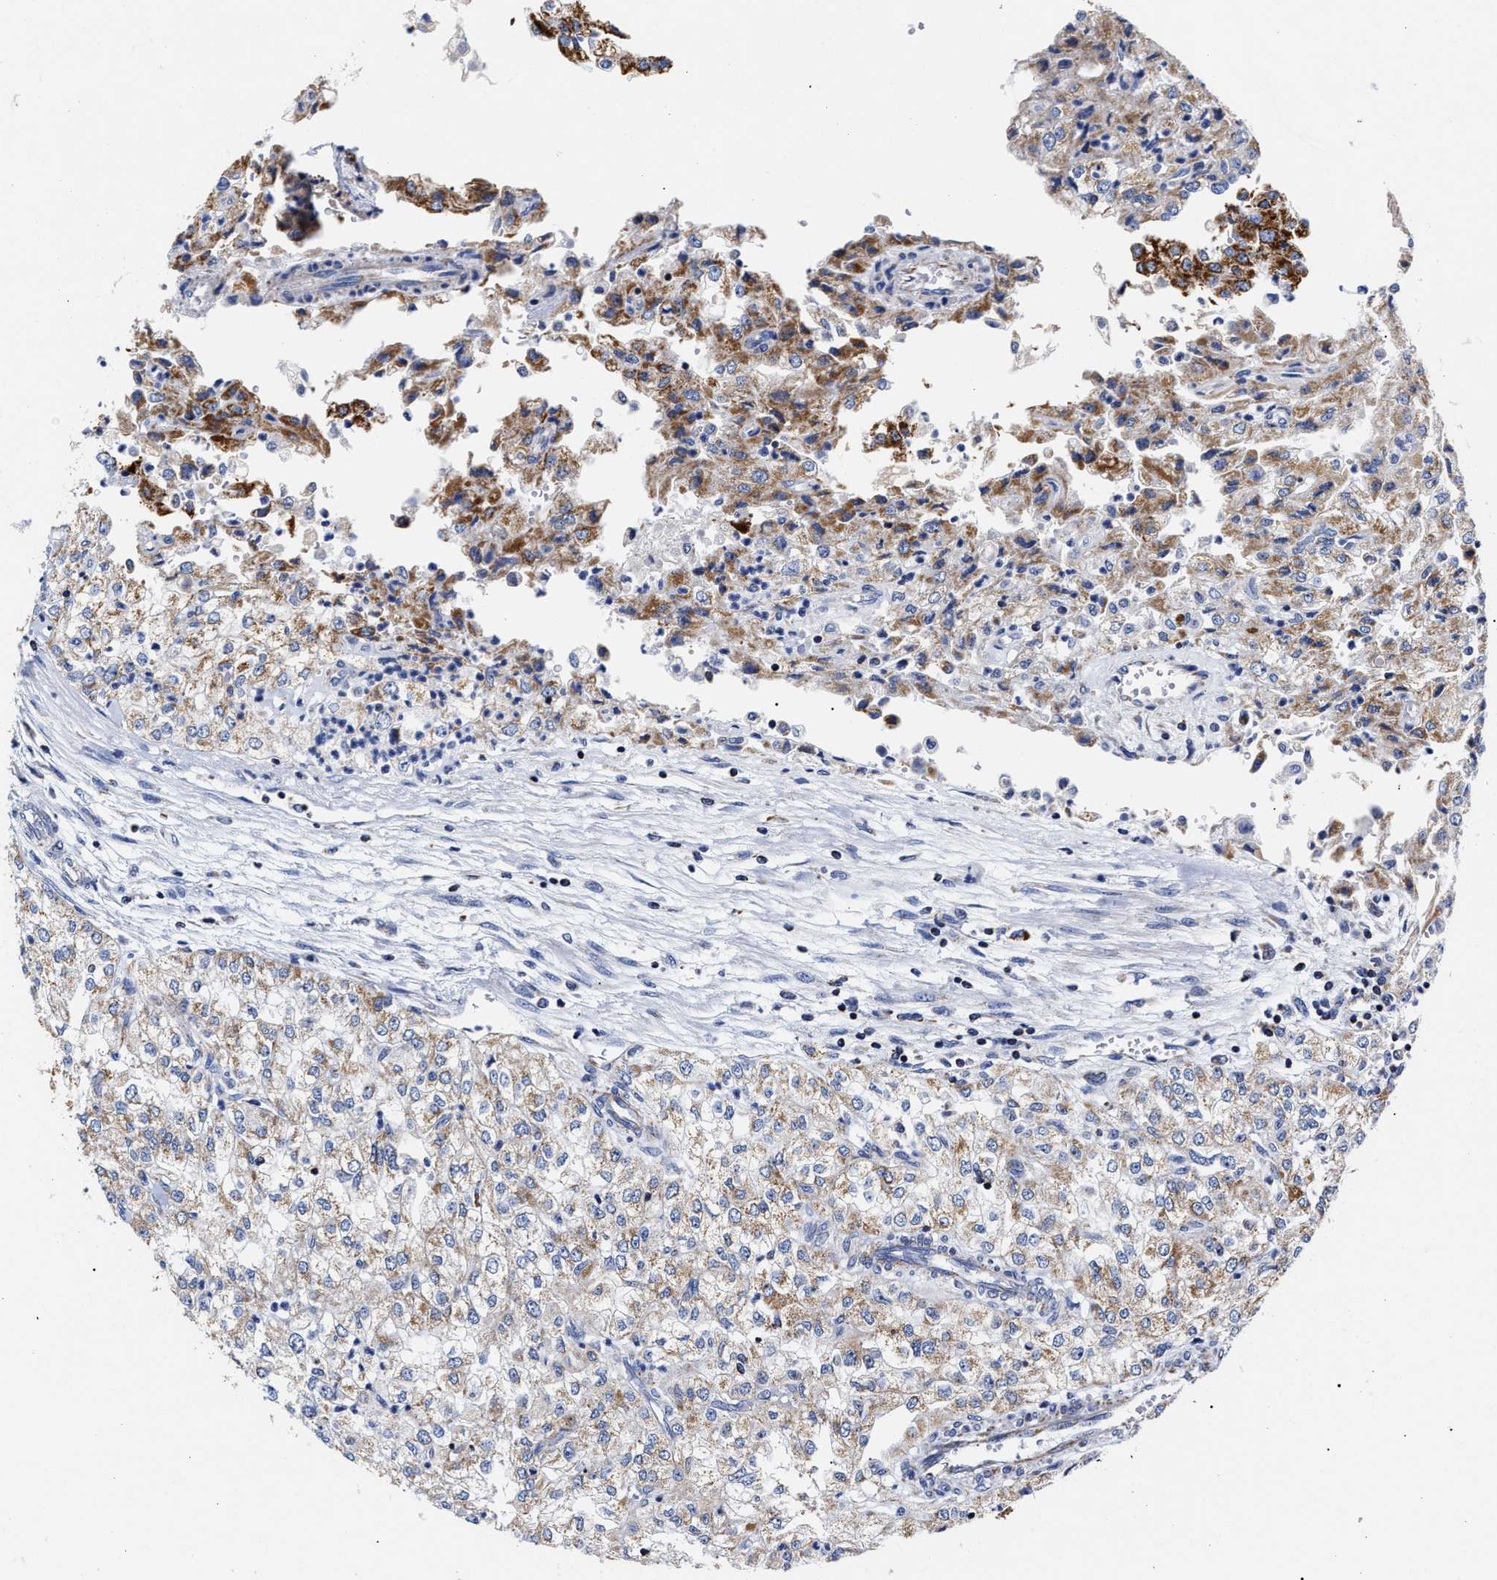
{"staining": {"intensity": "strong", "quantity": "25%-75%", "location": "cytoplasmic/membranous"}, "tissue": "renal cancer", "cell_type": "Tumor cells", "image_type": "cancer", "snomed": [{"axis": "morphology", "description": "Adenocarcinoma, NOS"}, {"axis": "topography", "description": "Kidney"}], "caption": "Tumor cells reveal high levels of strong cytoplasmic/membranous staining in about 25%-75% of cells in human renal cancer. (Brightfield microscopy of DAB IHC at high magnification).", "gene": "HINT2", "patient": {"sex": "female", "age": 54}}